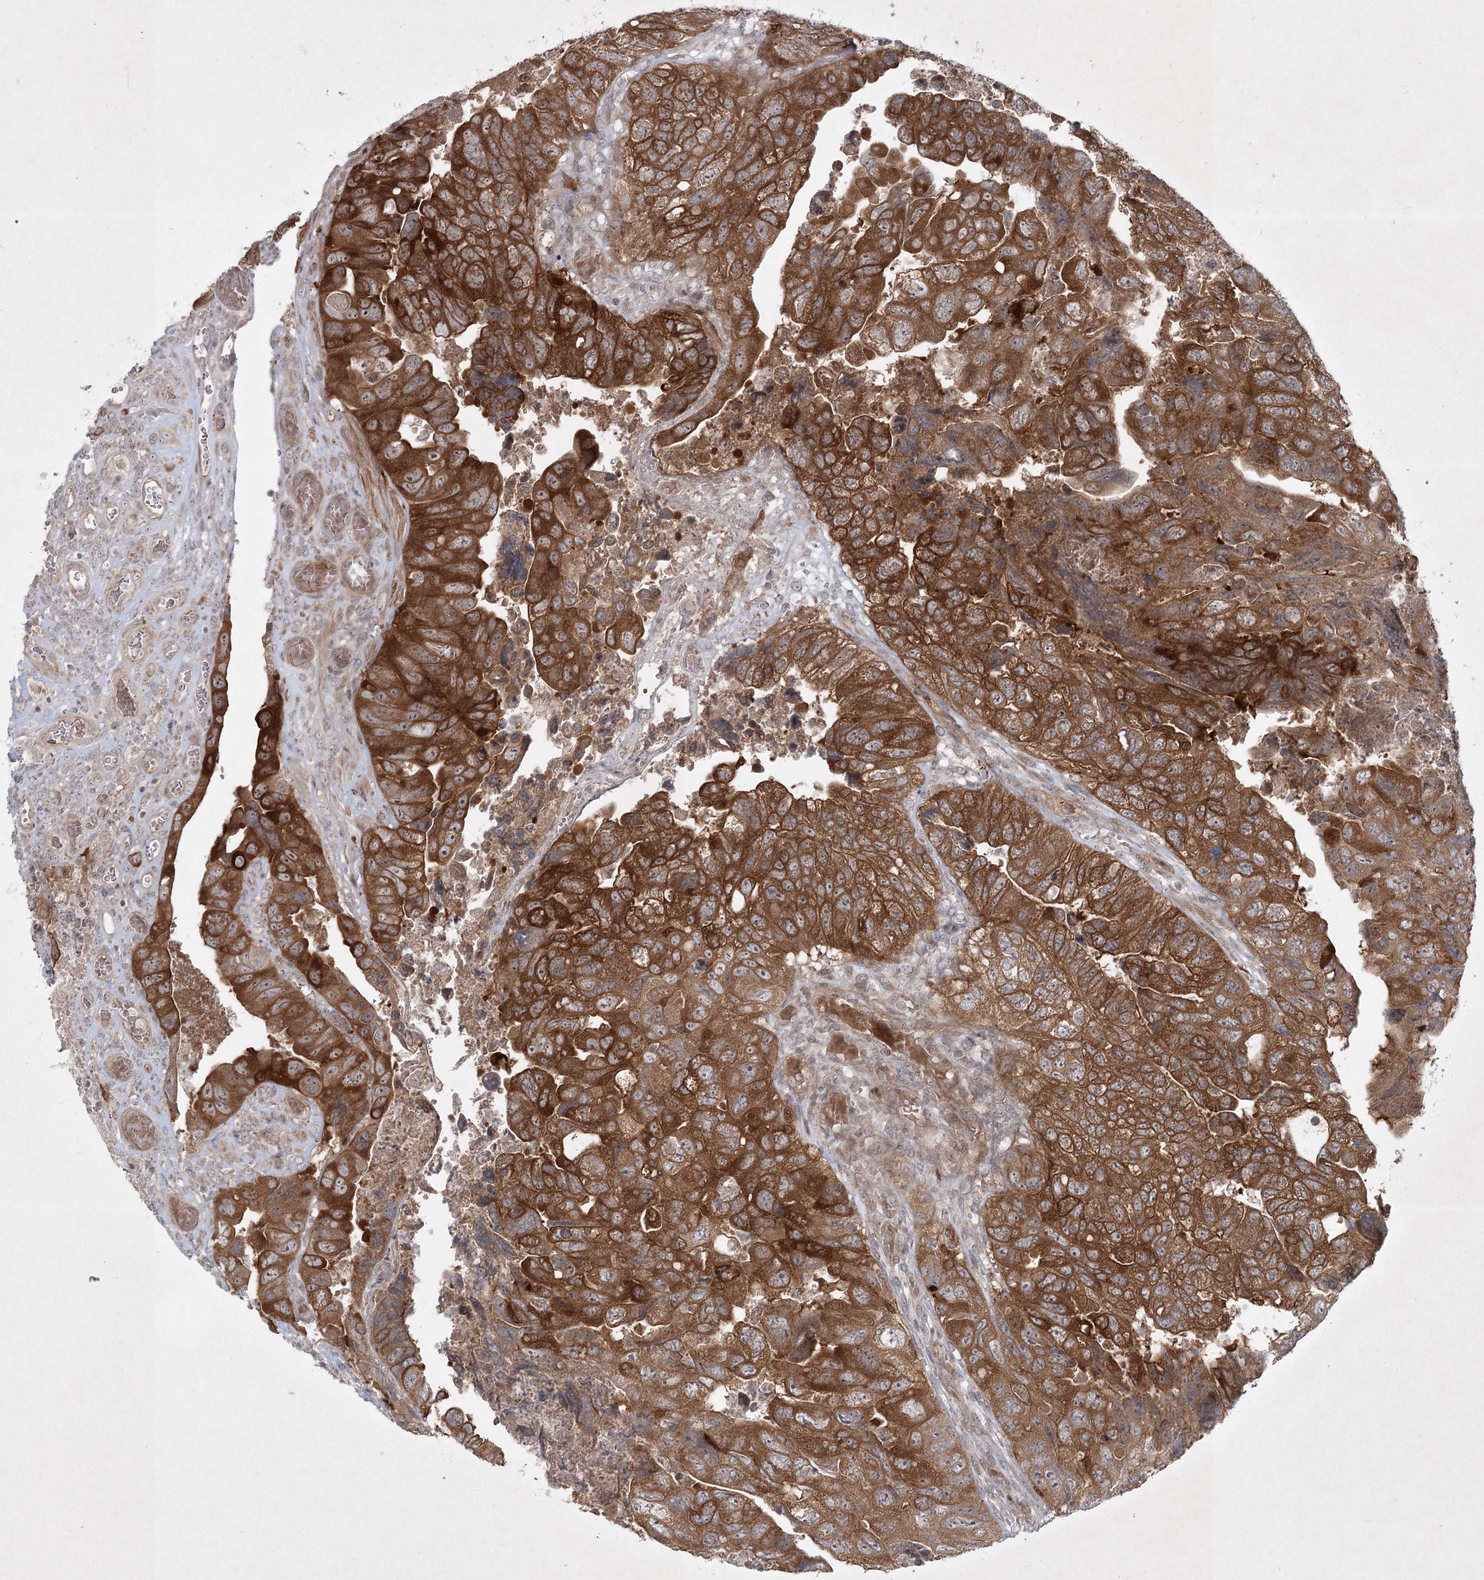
{"staining": {"intensity": "strong", "quantity": ">75%", "location": "cytoplasmic/membranous"}, "tissue": "colorectal cancer", "cell_type": "Tumor cells", "image_type": "cancer", "snomed": [{"axis": "morphology", "description": "Adenocarcinoma, NOS"}, {"axis": "topography", "description": "Rectum"}], "caption": "Immunohistochemical staining of colorectal cancer exhibits high levels of strong cytoplasmic/membranous expression in approximately >75% of tumor cells.", "gene": "SH2D3A", "patient": {"sex": "male", "age": 63}}